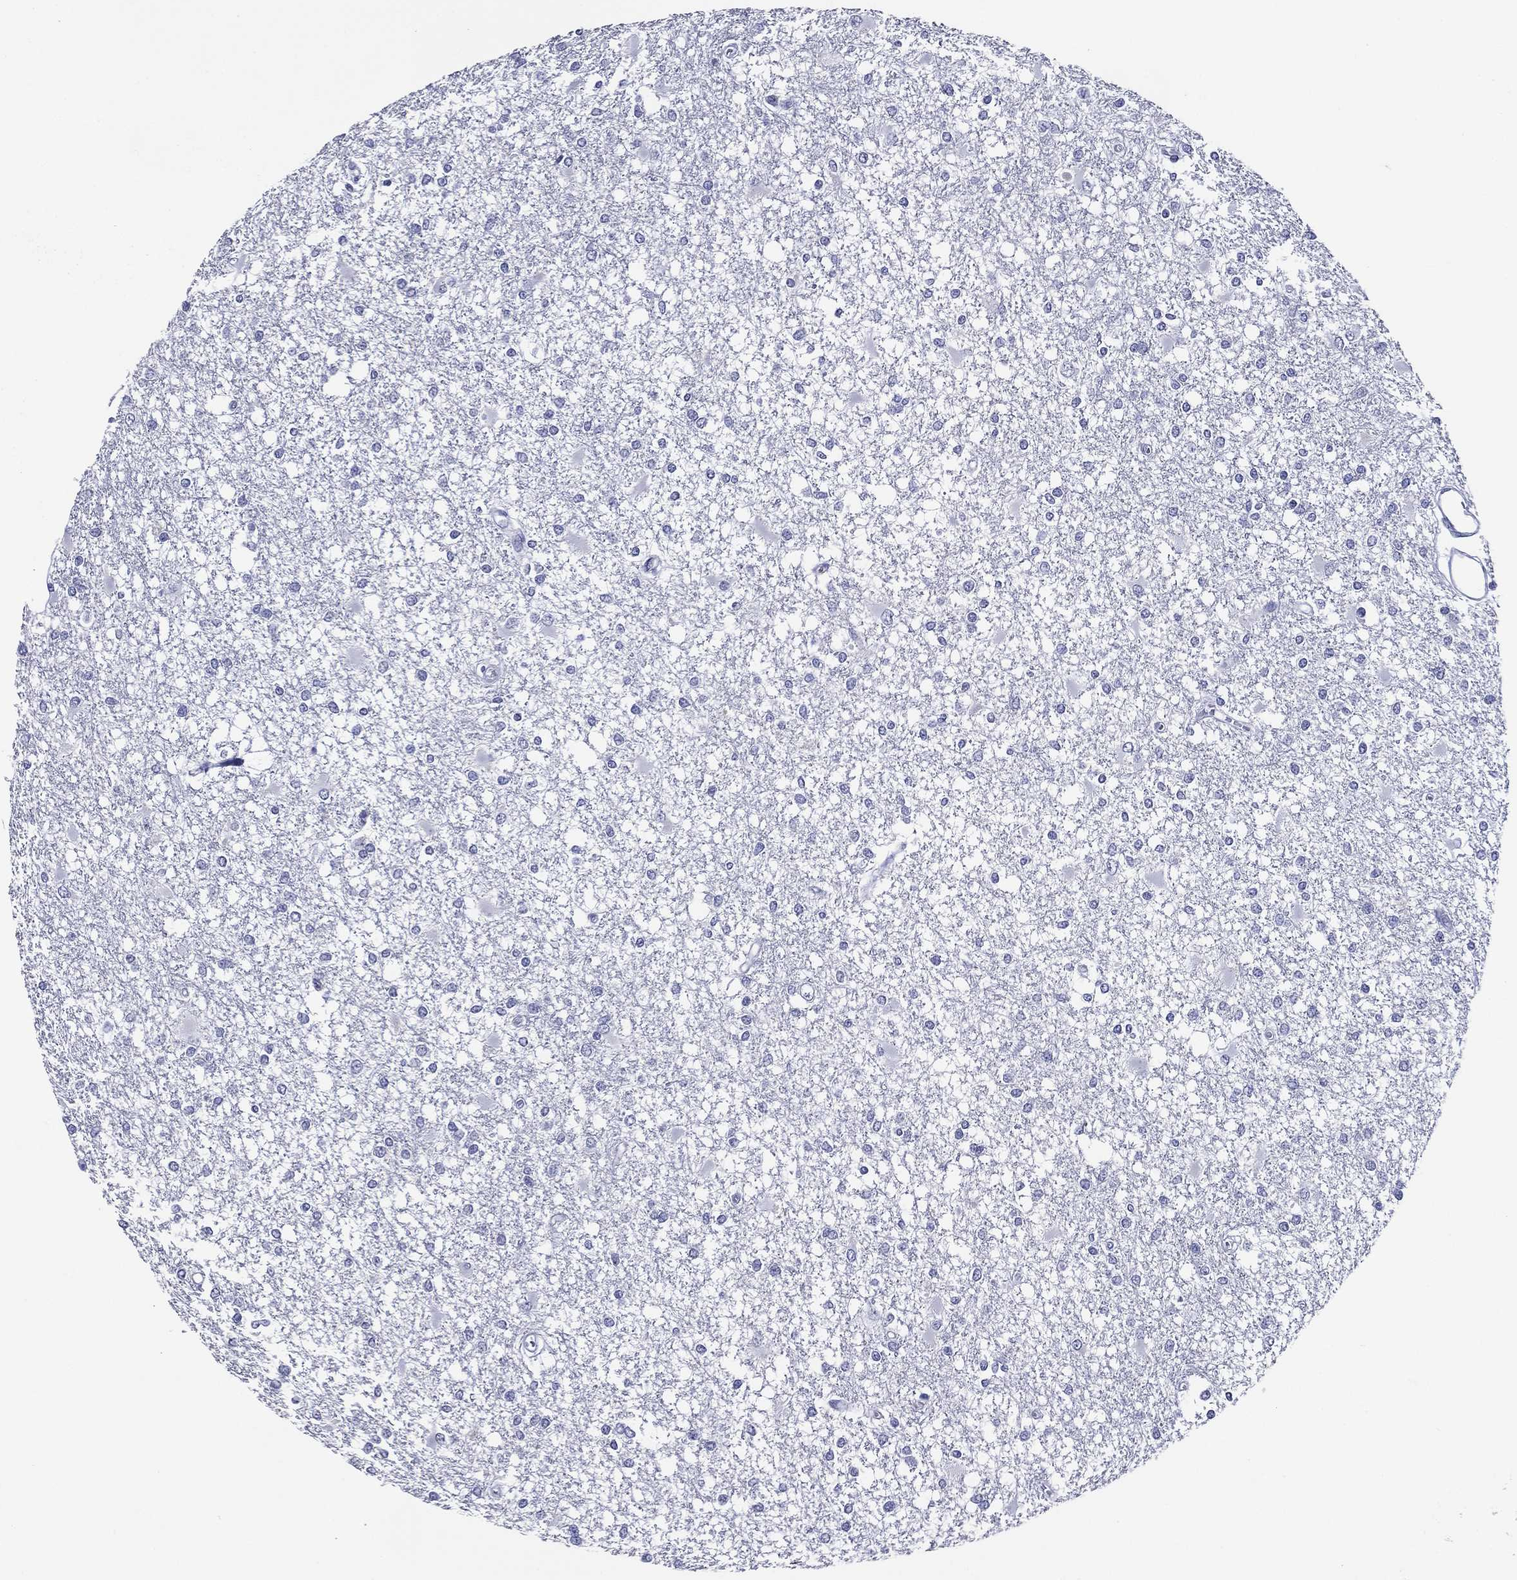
{"staining": {"intensity": "negative", "quantity": "none", "location": "none"}, "tissue": "glioma", "cell_type": "Tumor cells", "image_type": "cancer", "snomed": [{"axis": "morphology", "description": "Glioma, malignant, High grade"}, {"axis": "topography", "description": "Cerebral cortex"}], "caption": "High magnification brightfield microscopy of glioma stained with DAB (3,3'-diaminobenzidine) (brown) and counterstained with hematoxylin (blue): tumor cells show no significant staining.", "gene": "ACE2", "patient": {"sex": "male", "age": 79}}